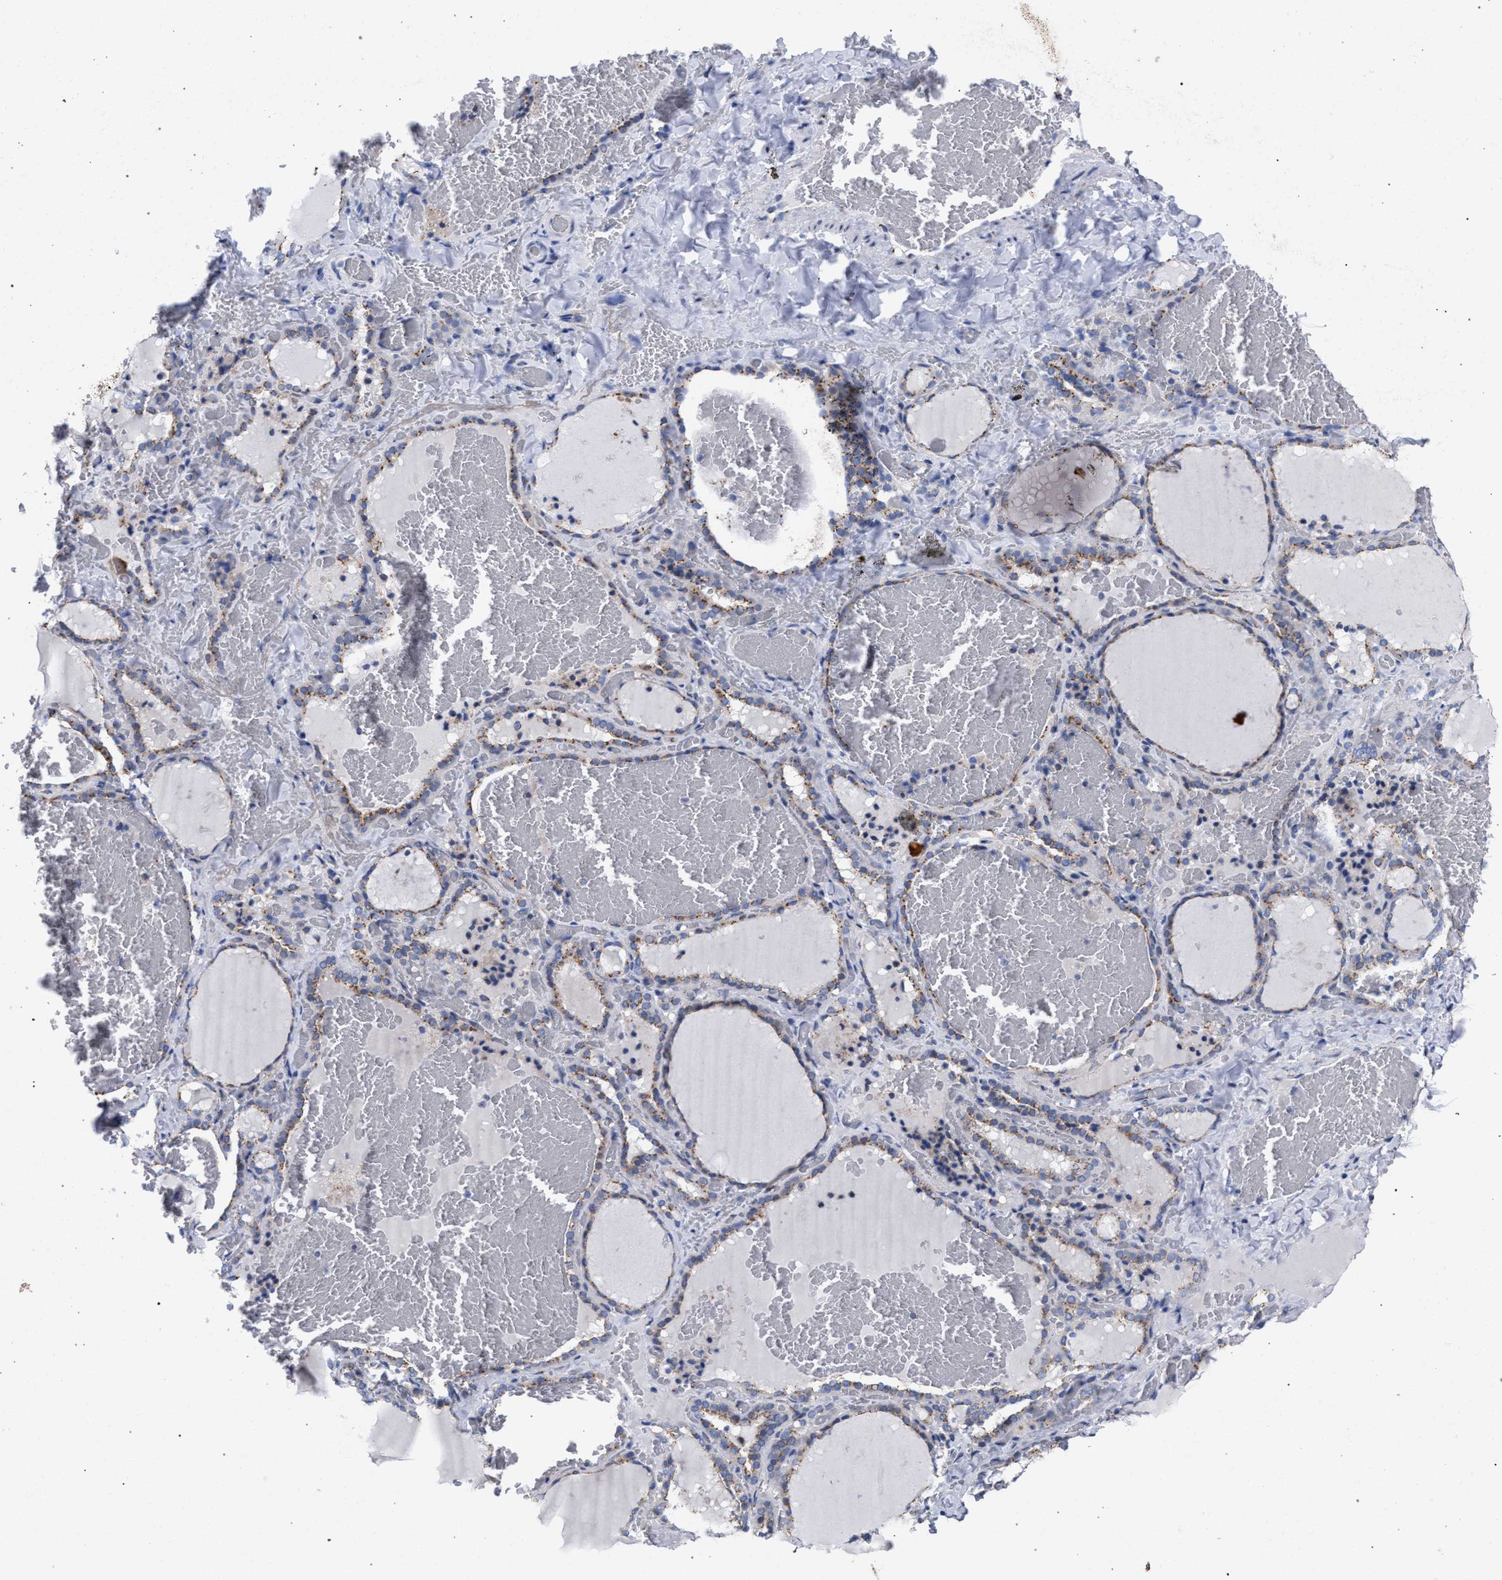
{"staining": {"intensity": "weak", "quantity": ">75%", "location": "cytoplasmic/membranous"}, "tissue": "thyroid gland", "cell_type": "Glandular cells", "image_type": "normal", "snomed": [{"axis": "morphology", "description": "Normal tissue, NOS"}, {"axis": "topography", "description": "Thyroid gland"}], "caption": "Protein analysis of normal thyroid gland exhibits weak cytoplasmic/membranous expression in approximately >75% of glandular cells. The protein of interest is stained brown, and the nuclei are stained in blue (DAB IHC with brightfield microscopy, high magnification).", "gene": "GOLGA2", "patient": {"sex": "female", "age": 22}}